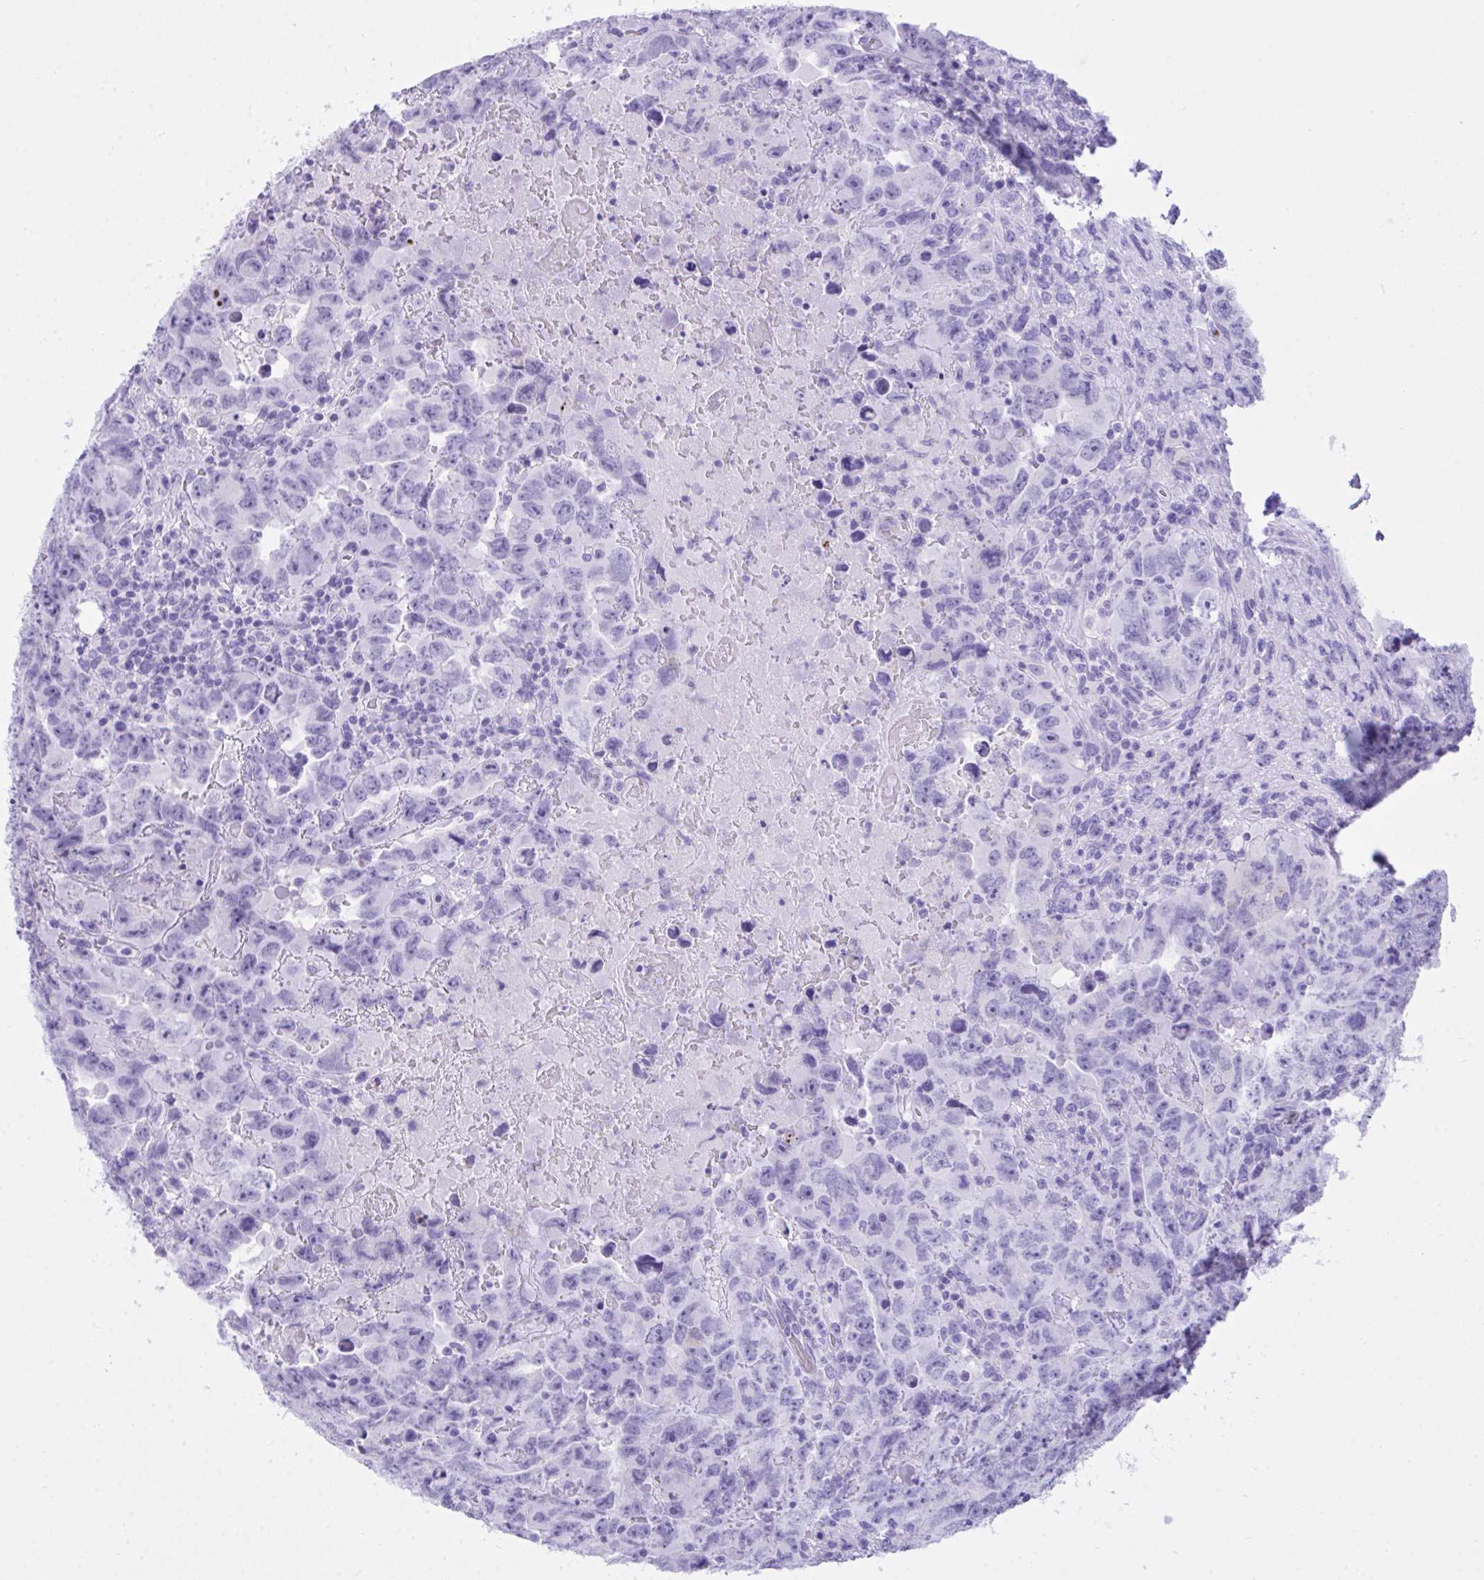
{"staining": {"intensity": "negative", "quantity": "none", "location": "none"}, "tissue": "testis cancer", "cell_type": "Tumor cells", "image_type": "cancer", "snomed": [{"axis": "morphology", "description": "Carcinoma, Embryonal, NOS"}, {"axis": "topography", "description": "Testis"}], "caption": "Testis cancer stained for a protein using IHC exhibits no expression tumor cells.", "gene": "BEX5", "patient": {"sex": "male", "age": 24}}